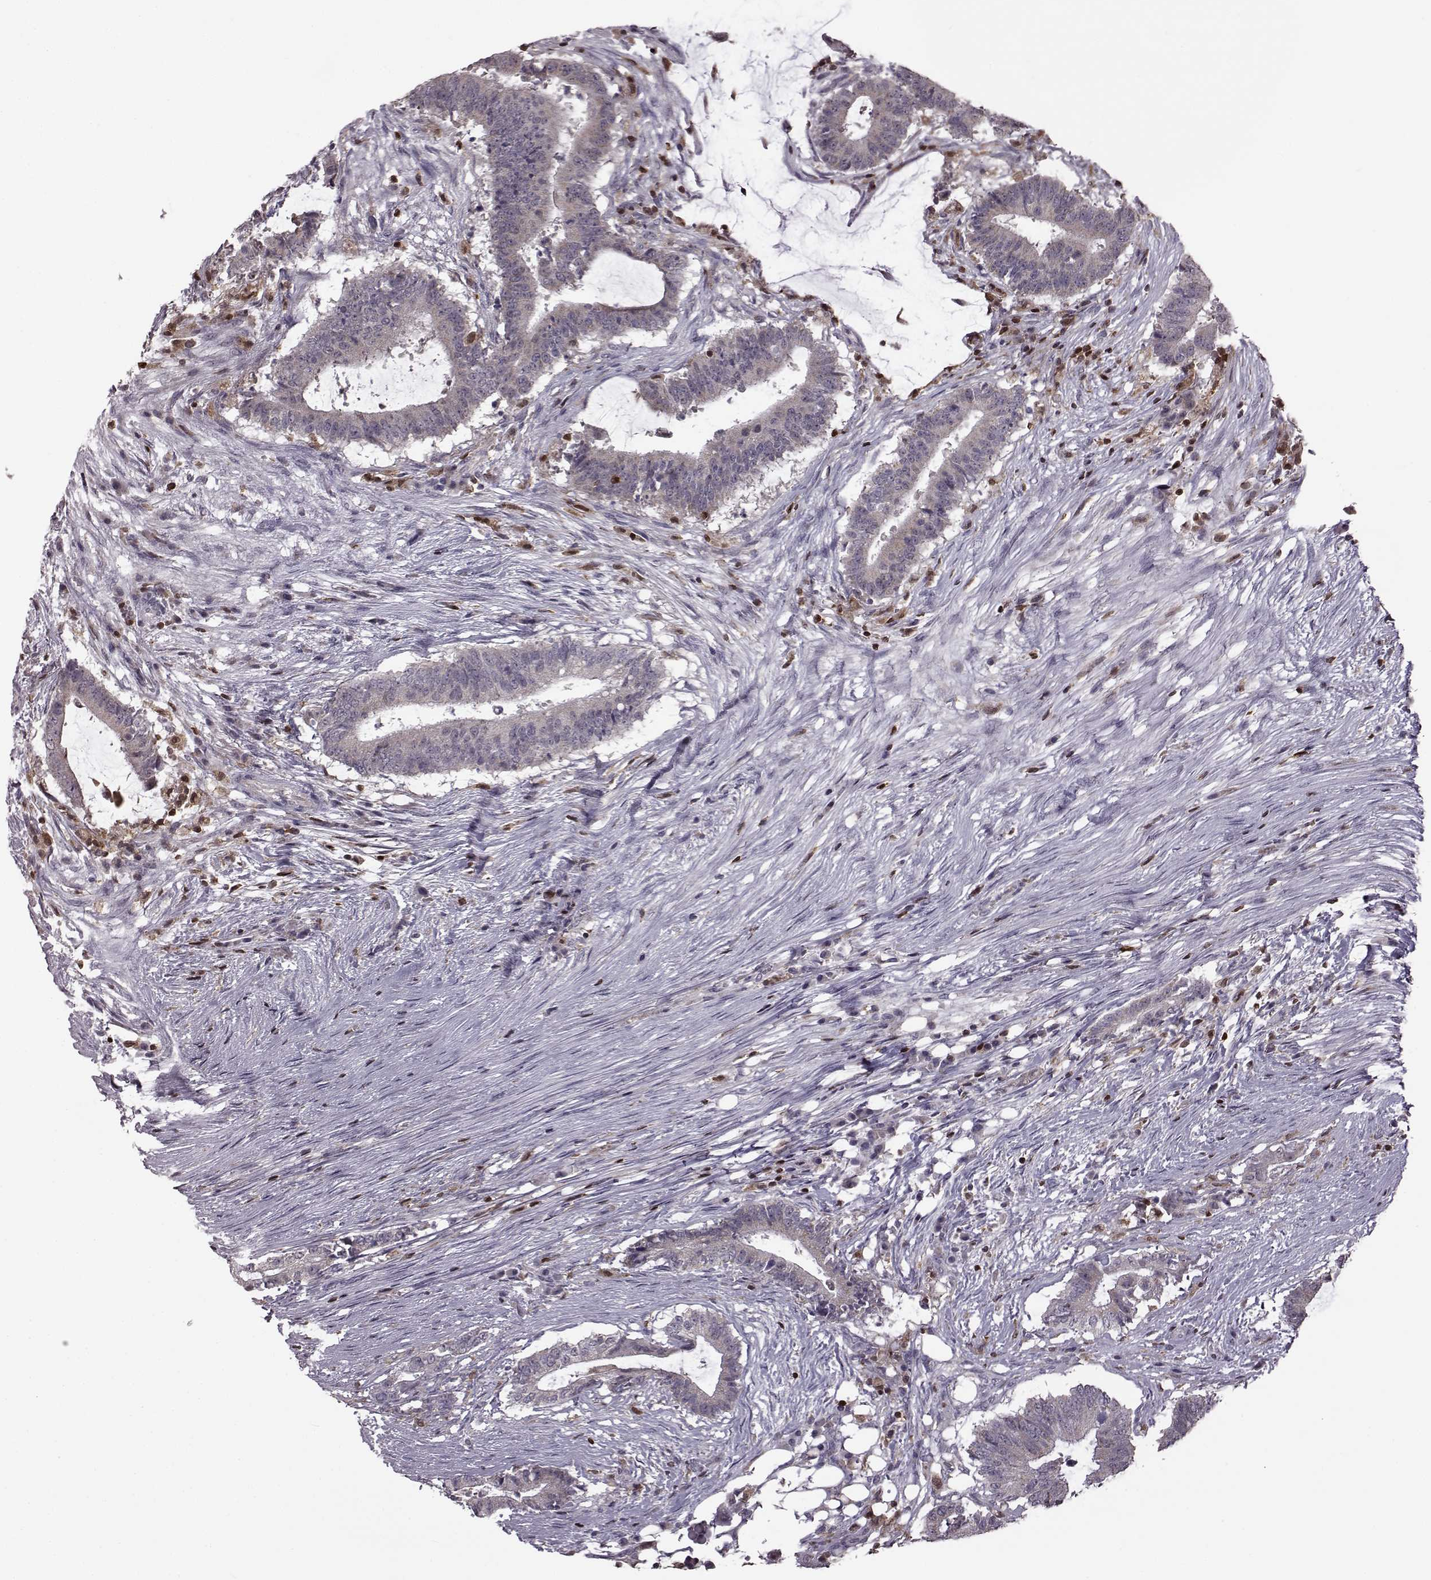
{"staining": {"intensity": "negative", "quantity": "none", "location": "none"}, "tissue": "colorectal cancer", "cell_type": "Tumor cells", "image_type": "cancer", "snomed": [{"axis": "morphology", "description": "Adenocarcinoma, NOS"}, {"axis": "topography", "description": "Colon"}], "caption": "Immunohistochemistry micrograph of neoplastic tissue: human colorectal cancer (adenocarcinoma) stained with DAB (3,3'-diaminobenzidine) exhibits no significant protein staining in tumor cells.", "gene": "DOK2", "patient": {"sex": "female", "age": 43}}